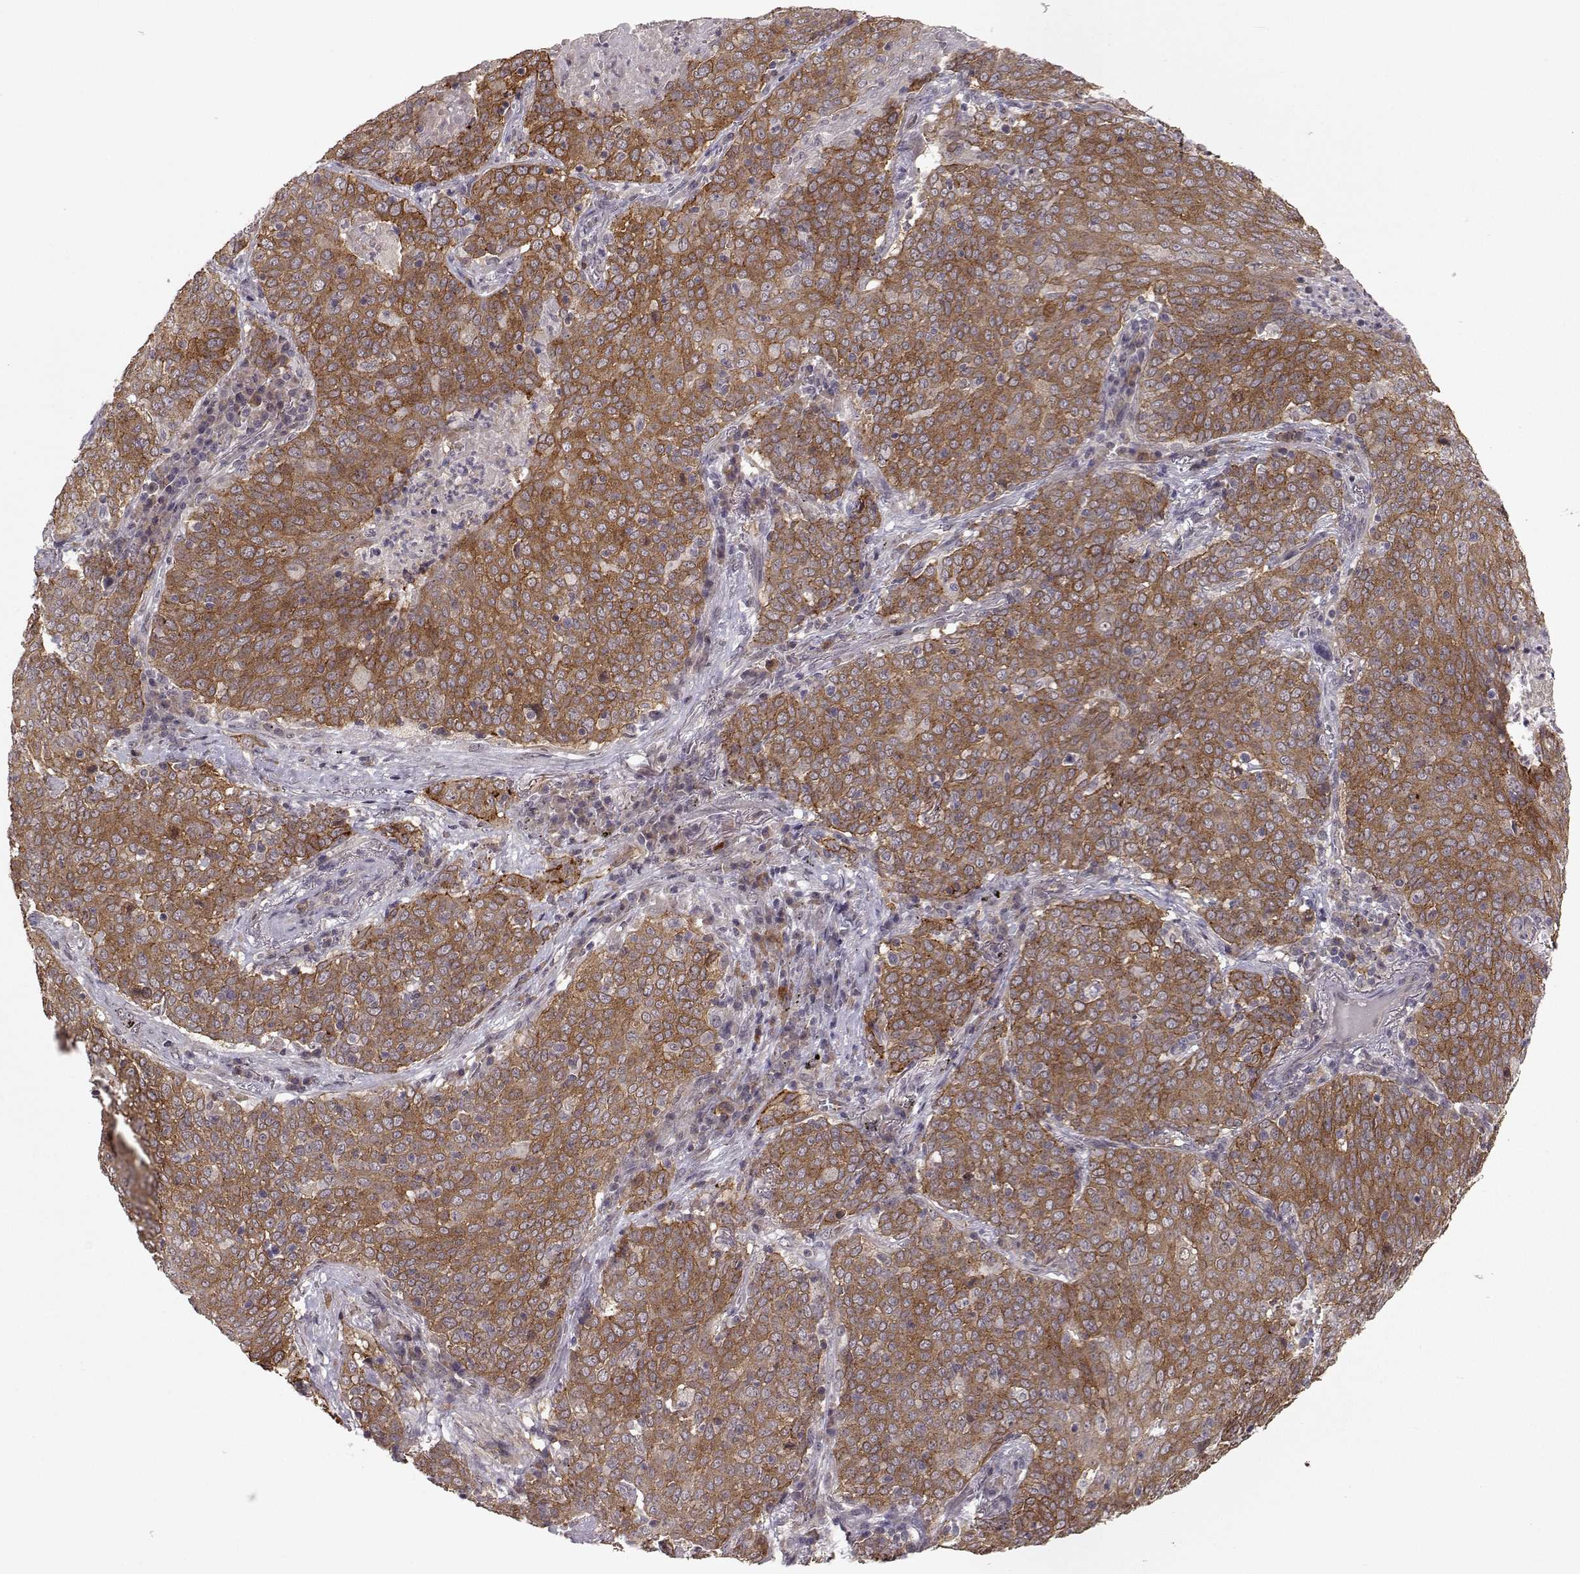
{"staining": {"intensity": "strong", "quantity": ">75%", "location": "cytoplasmic/membranous"}, "tissue": "lung cancer", "cell_type": "Tumor cells", "image_type": "cancer", "snomed": [{"axis": "morphology", "description": "Squamous cell carcinoma, NOS"}, {"axis": "topography", "description": "Lung"}], "caption": "Protein expression analysis of human lung cancer (squamous cell carcinoma) reveals strong cytoplasmic/membranous positivity in approximately >75% of tumor cells.", "gene": "PLEKHG3", "patient": {"sex": "male", "age": 82}}